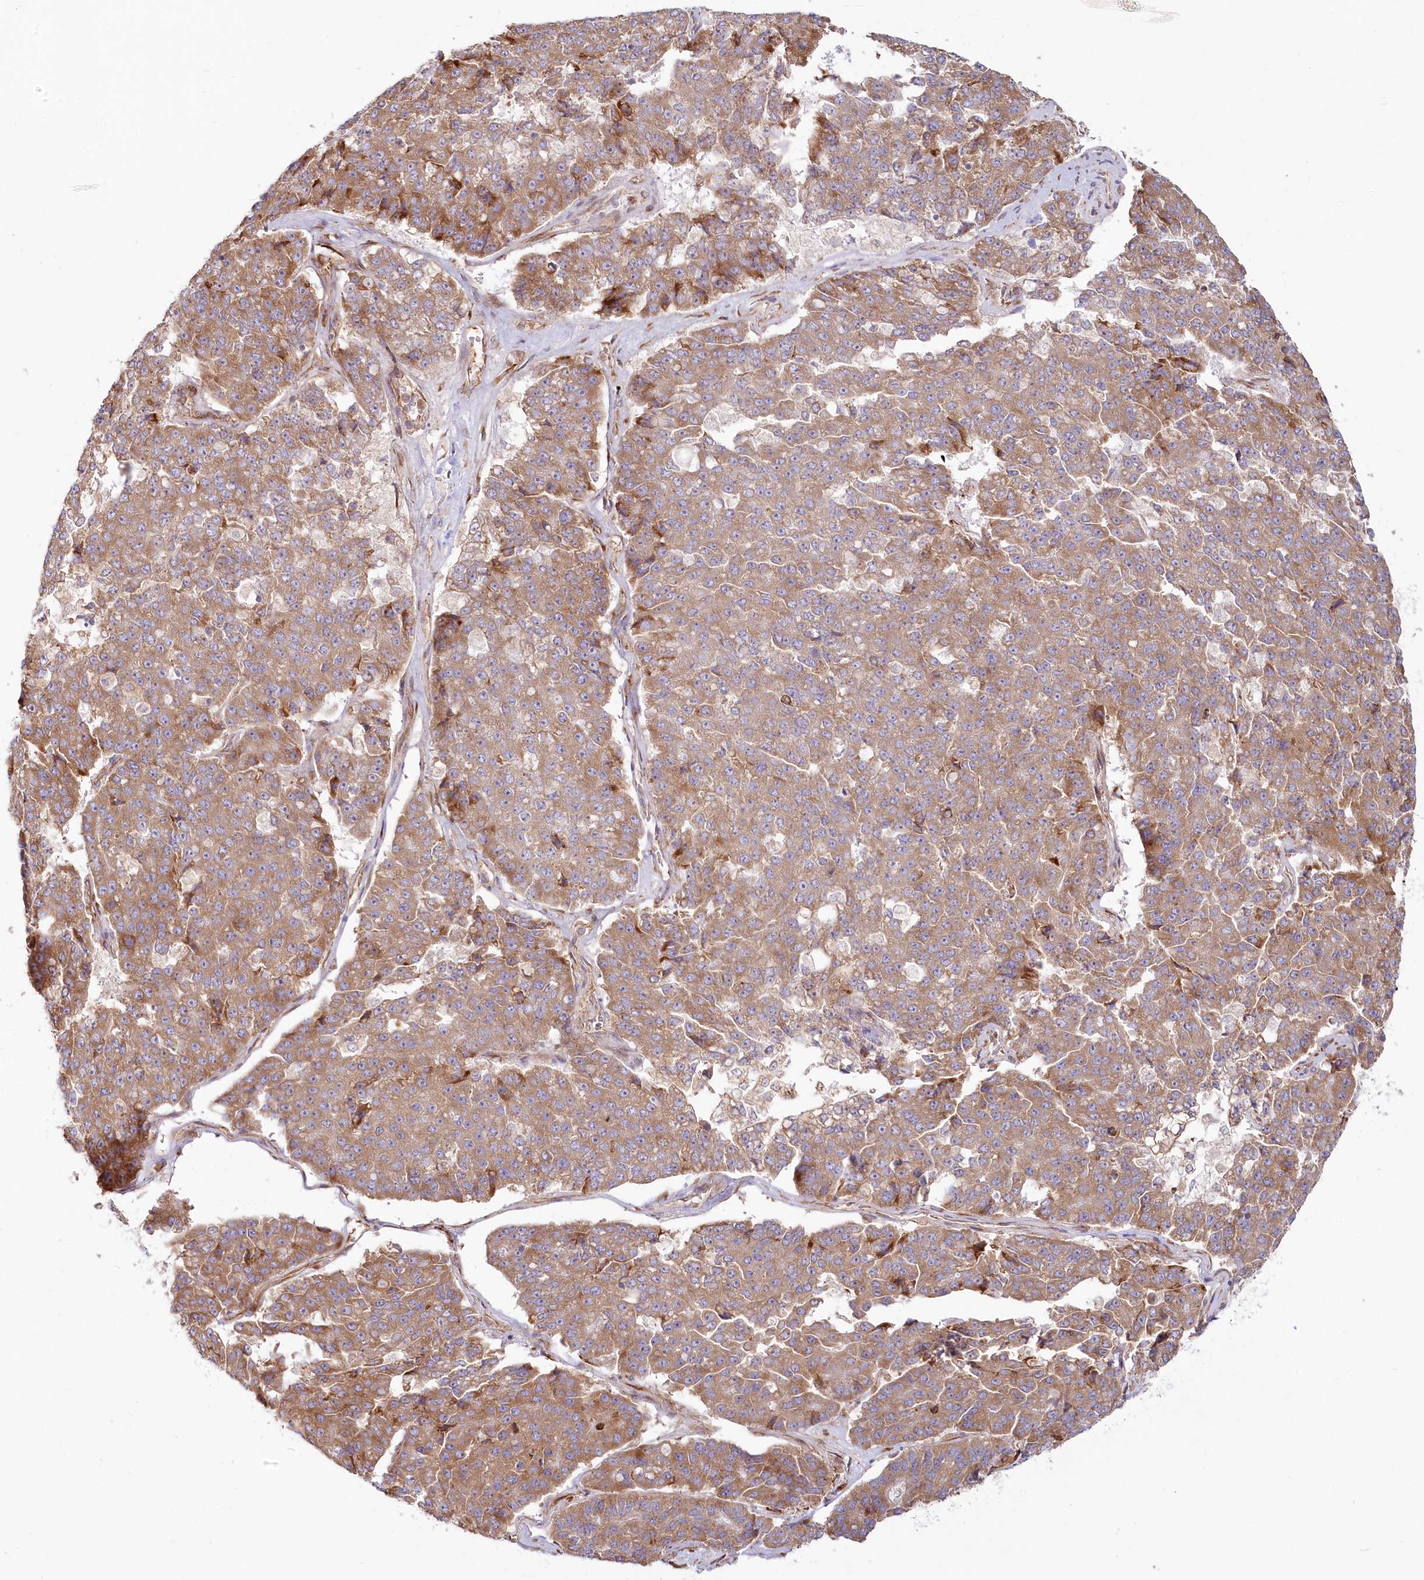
{"staining": {"intensity": "moderate", "quantity": ">75%", "location": "cytoplasmic/membranous"}, "tissue": "pancreatic cancer", "cell_type": "Tumor cells", "image_type": "cancer", "snomed": [{"axis": "morphology", "description": "Adenocarcinoma, NOS"}, {"axis": "topography", "description": "Pancreas"}], "caption": "Tumor cells reveal medium levels of moderate cytoplasmic/membranous positivity in approximately >75% of cells in human pancreatic adenocarcinoma.", "gene": "HARS2", "patient": {"sex": "male", "age": 50}}